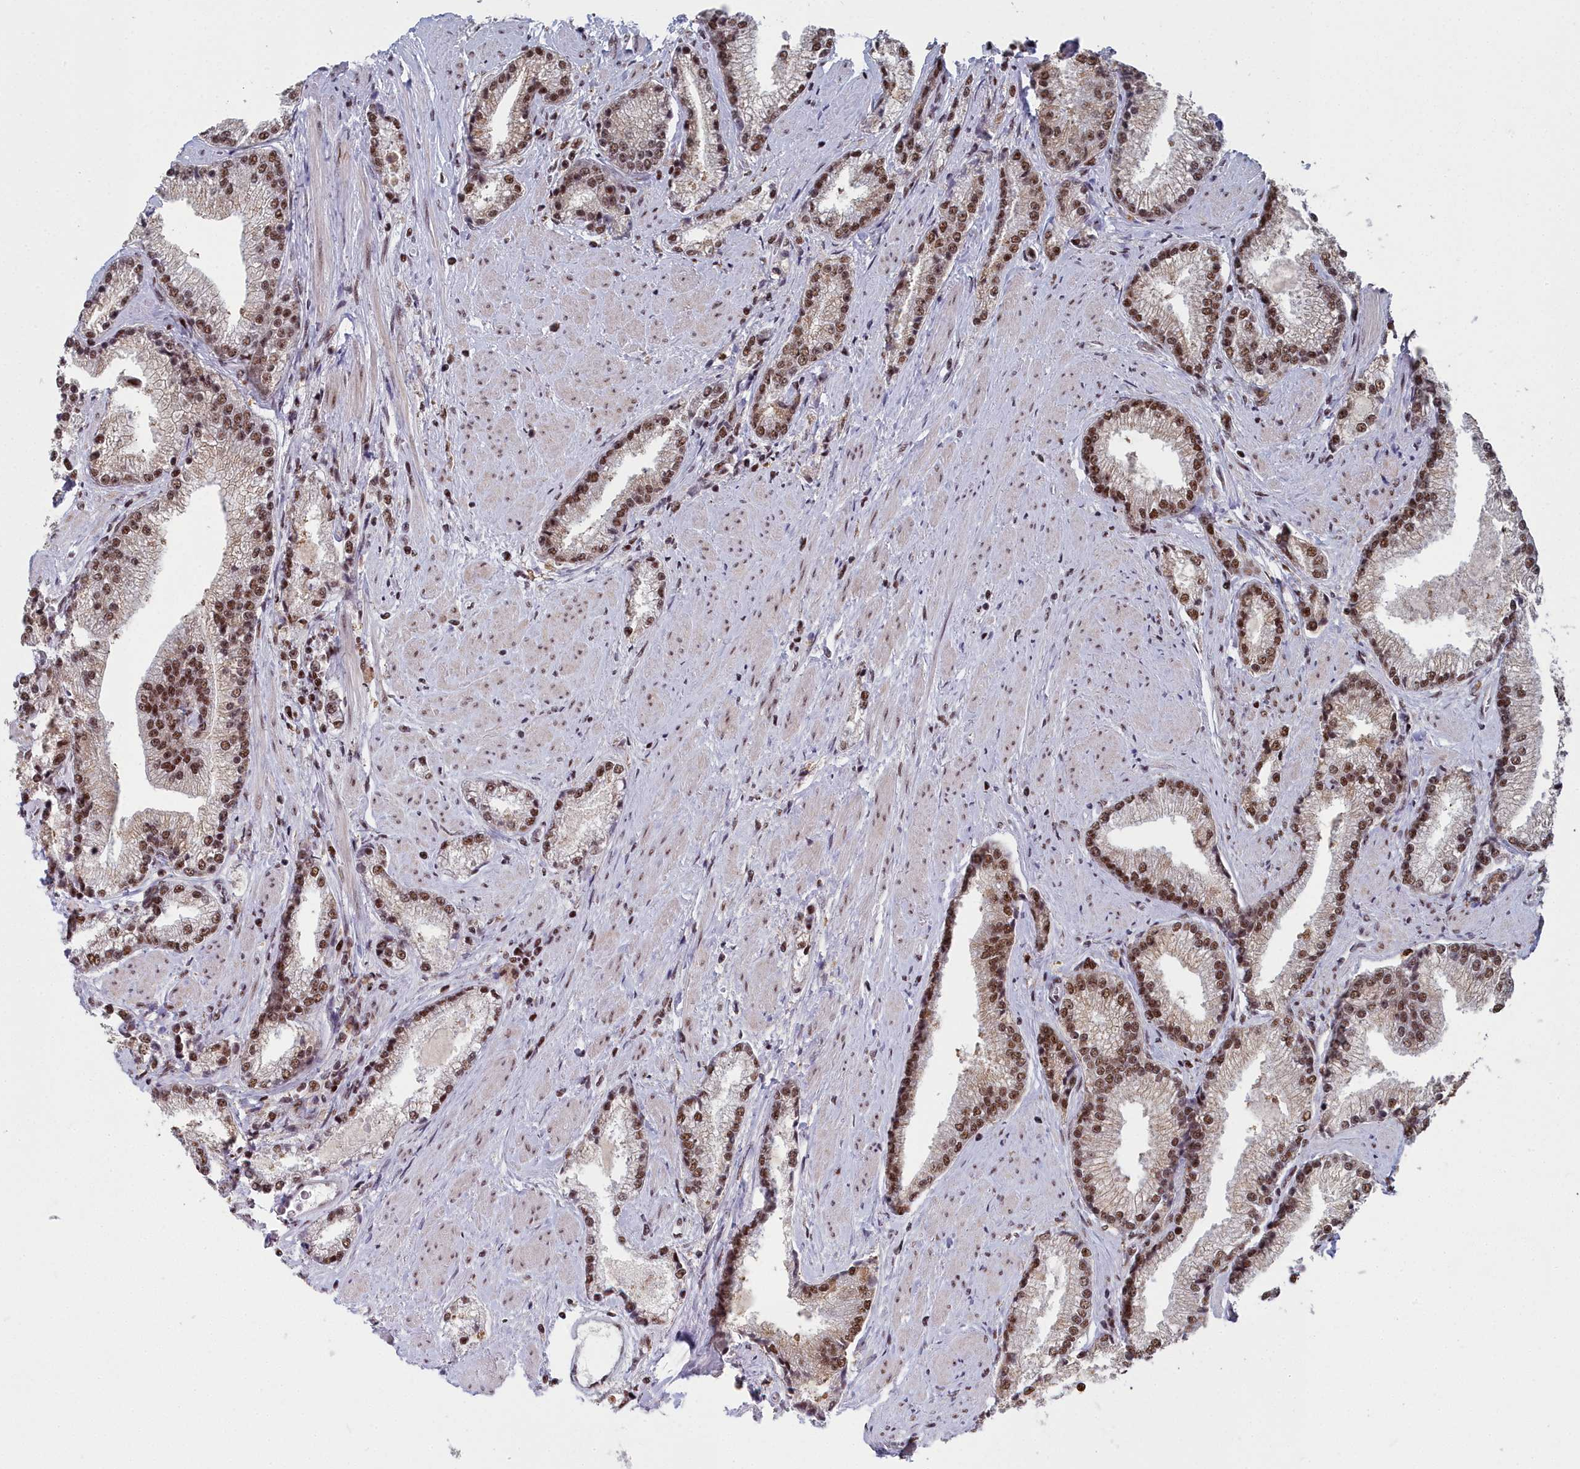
{"staining": {"intensity": "moderate", "quantity": ">75%", "location": "nuclear"}, "tissue": "prostate cancer", "cell_type": "Tumor cells", "image_type": "cancer", "snomed": [{"axis": "morphology", "description": "Adenocarcinoma, High grade"}, {"axis": "topography", "description": "Prostate"}], "caption": "About >75% of tumor cells in prostate adenocarcinoma (high-grade) demonstrate moderate nuclear protein staining as visualized by brown immunohistochemical staining.", "gene": "SF3B3", "patient": {"sex": "male", "age": 67}}